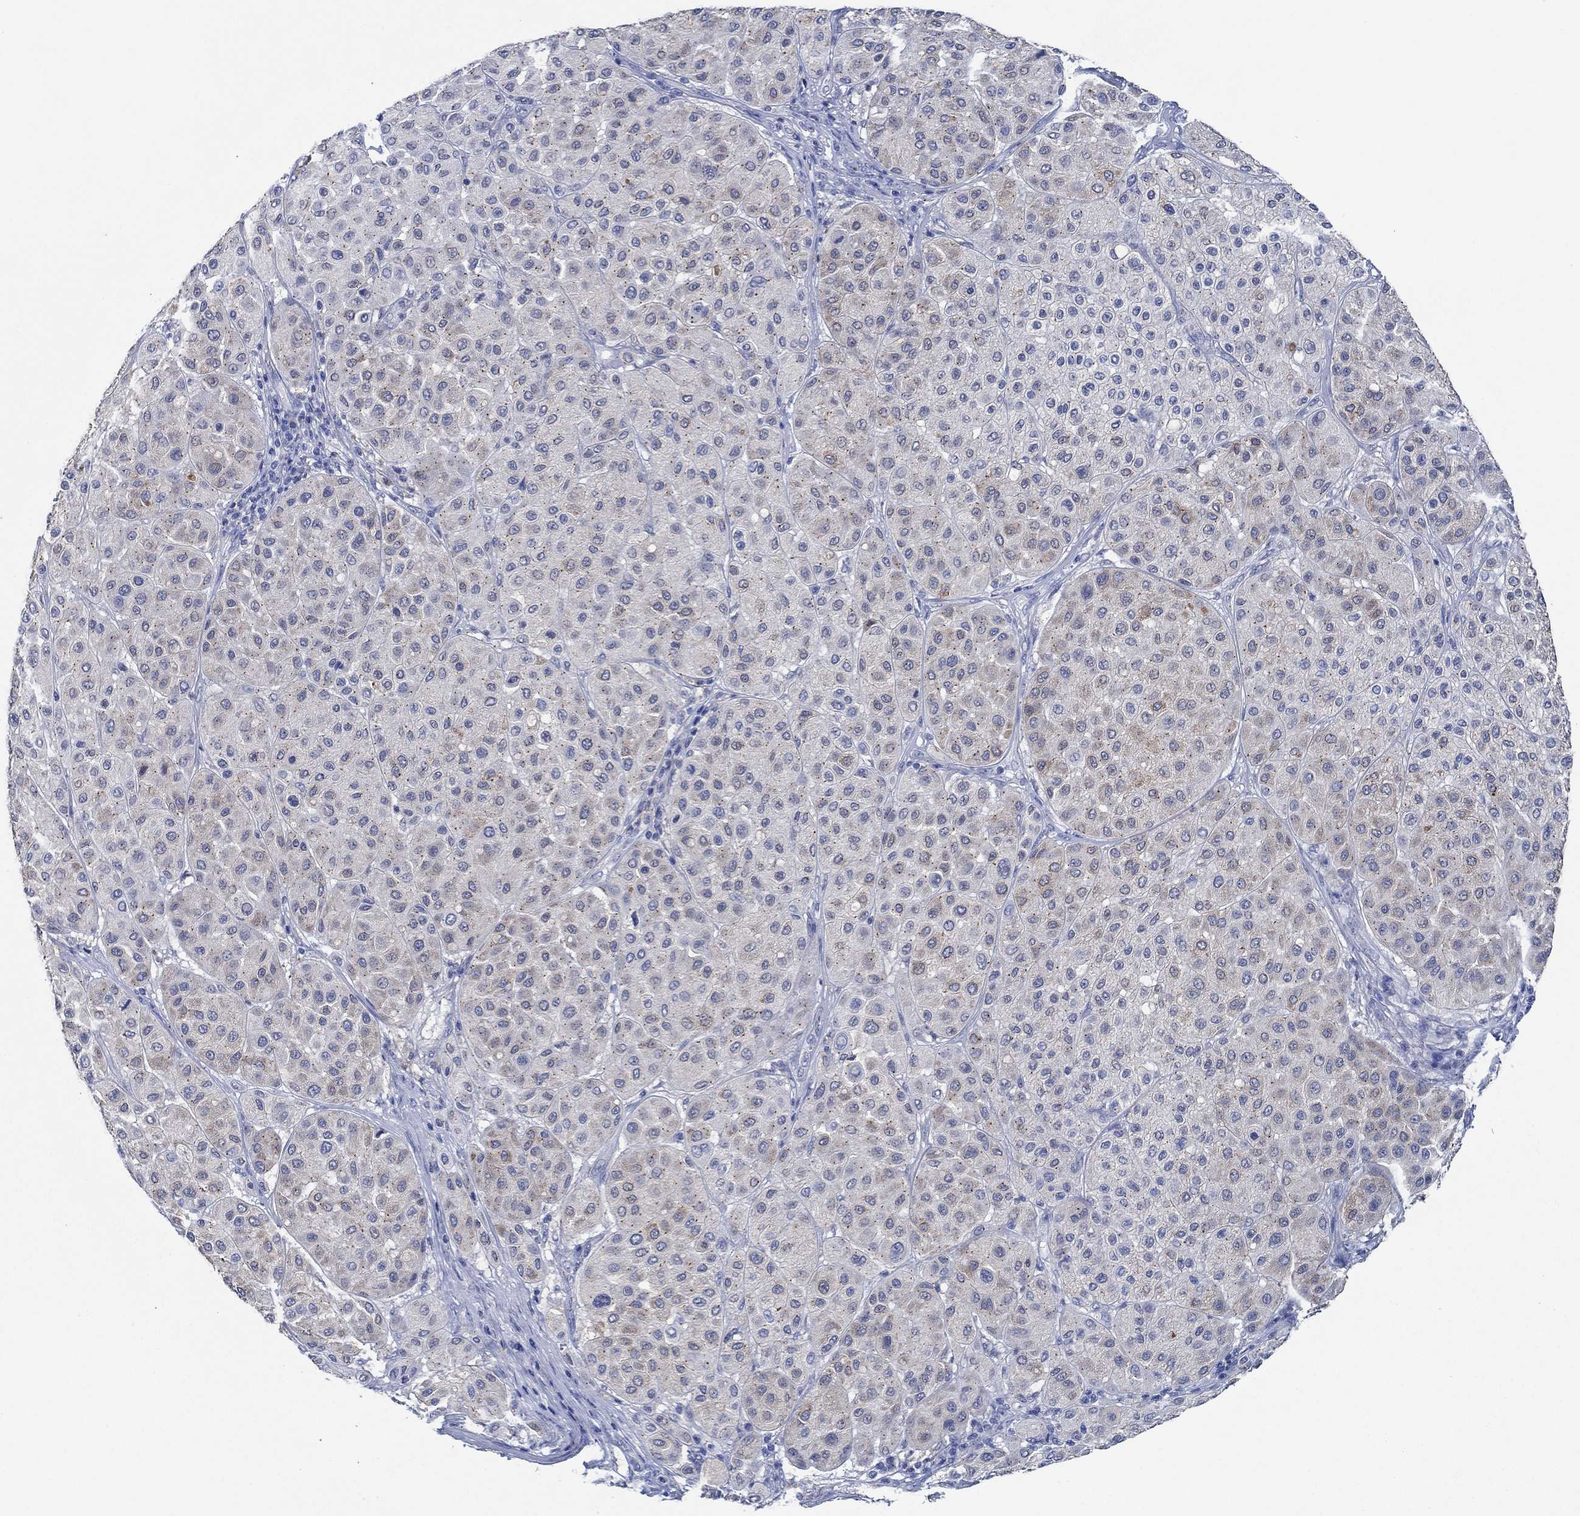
{"staining": {"intensity": "weak", "quantity": "25%-75%", "location": "cytoplasmic/membranous"}, "tissue": "melanoma", "cell_type": "Tumor cells", "image_type": "cancer", "snomed": [{"axis": "morphology", "description": "Malignant melanoma, Metastatic site"}, {"axis": "topography", "description": "Smooth muscle"}], "caption": "IHC histopathology image of neoplastic tissue: malignant melanoma (metastatic site) stained using immunohistochemistry demonstrates low levels of weak protein expression localized specifically in the cytoplasmic/membranous of tumor cells, appearing as a cytoplasmic/membranous brown color.", "gene": "CPM", "patient": {"sex": "male", "age": 41}}